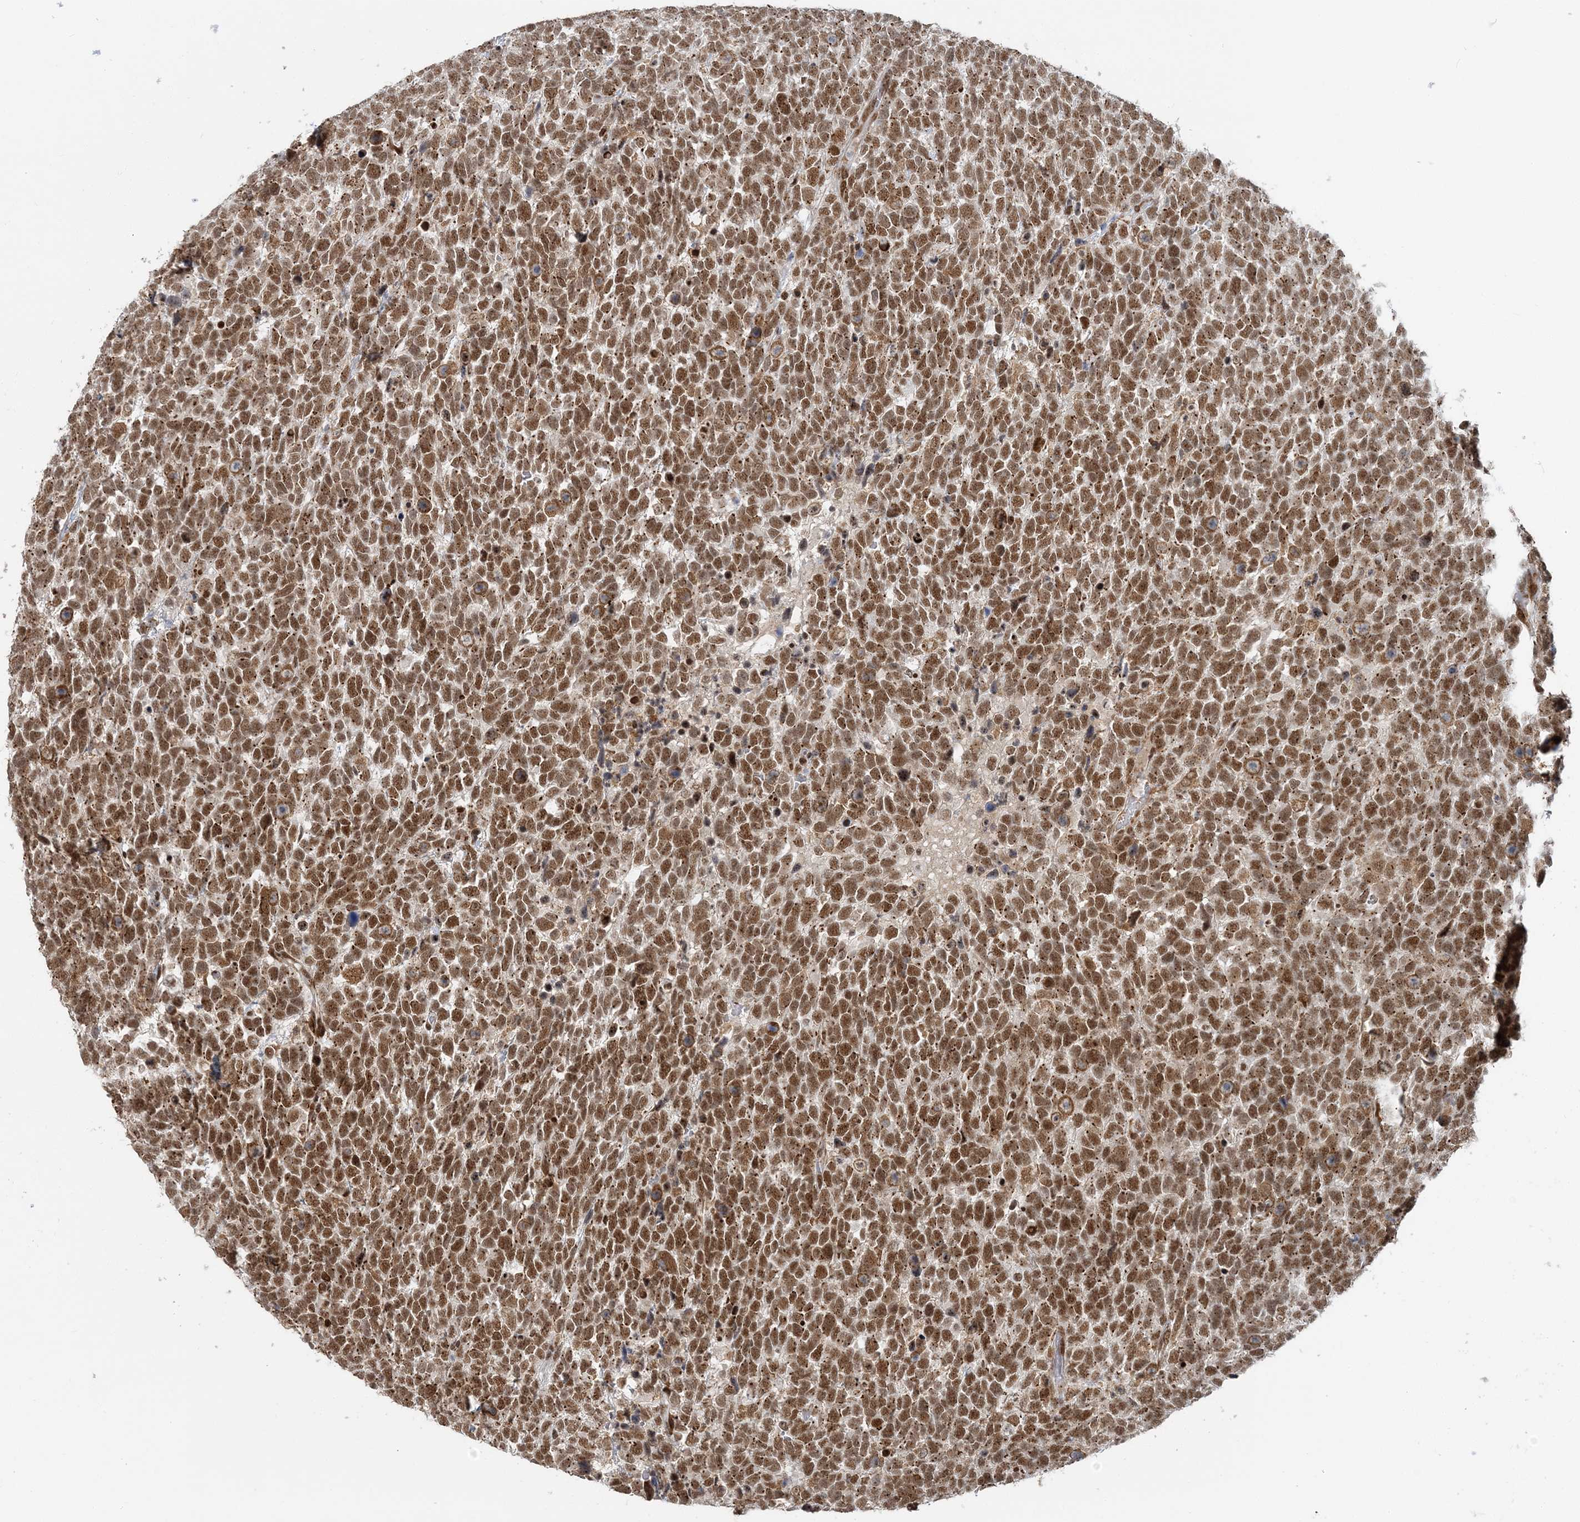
{"staining": {"intensity": "moderate", "quantity": ">75%", "location": "cytoplasmic/membranous,nuclear"}, "tissue": "urothelial cancer", "cell_type": "Tumor cells", "image_type": "cancer", "snomed": [{"axis": "morphology", "description": "Urothelial carcinoma, High grade"}, {"axis": "topography", "description": "Urinary bladder"}], "caption": "Protein expression analysis of urothelial carcinoma (high-grade) displays moderate cytoplasmic/membranous and nuclear expression in approximately >75% of tumor cells. Nuclei are stained in blue.", "gene": "PLRG1", "patient": {"sex": "female", "age": 82}}